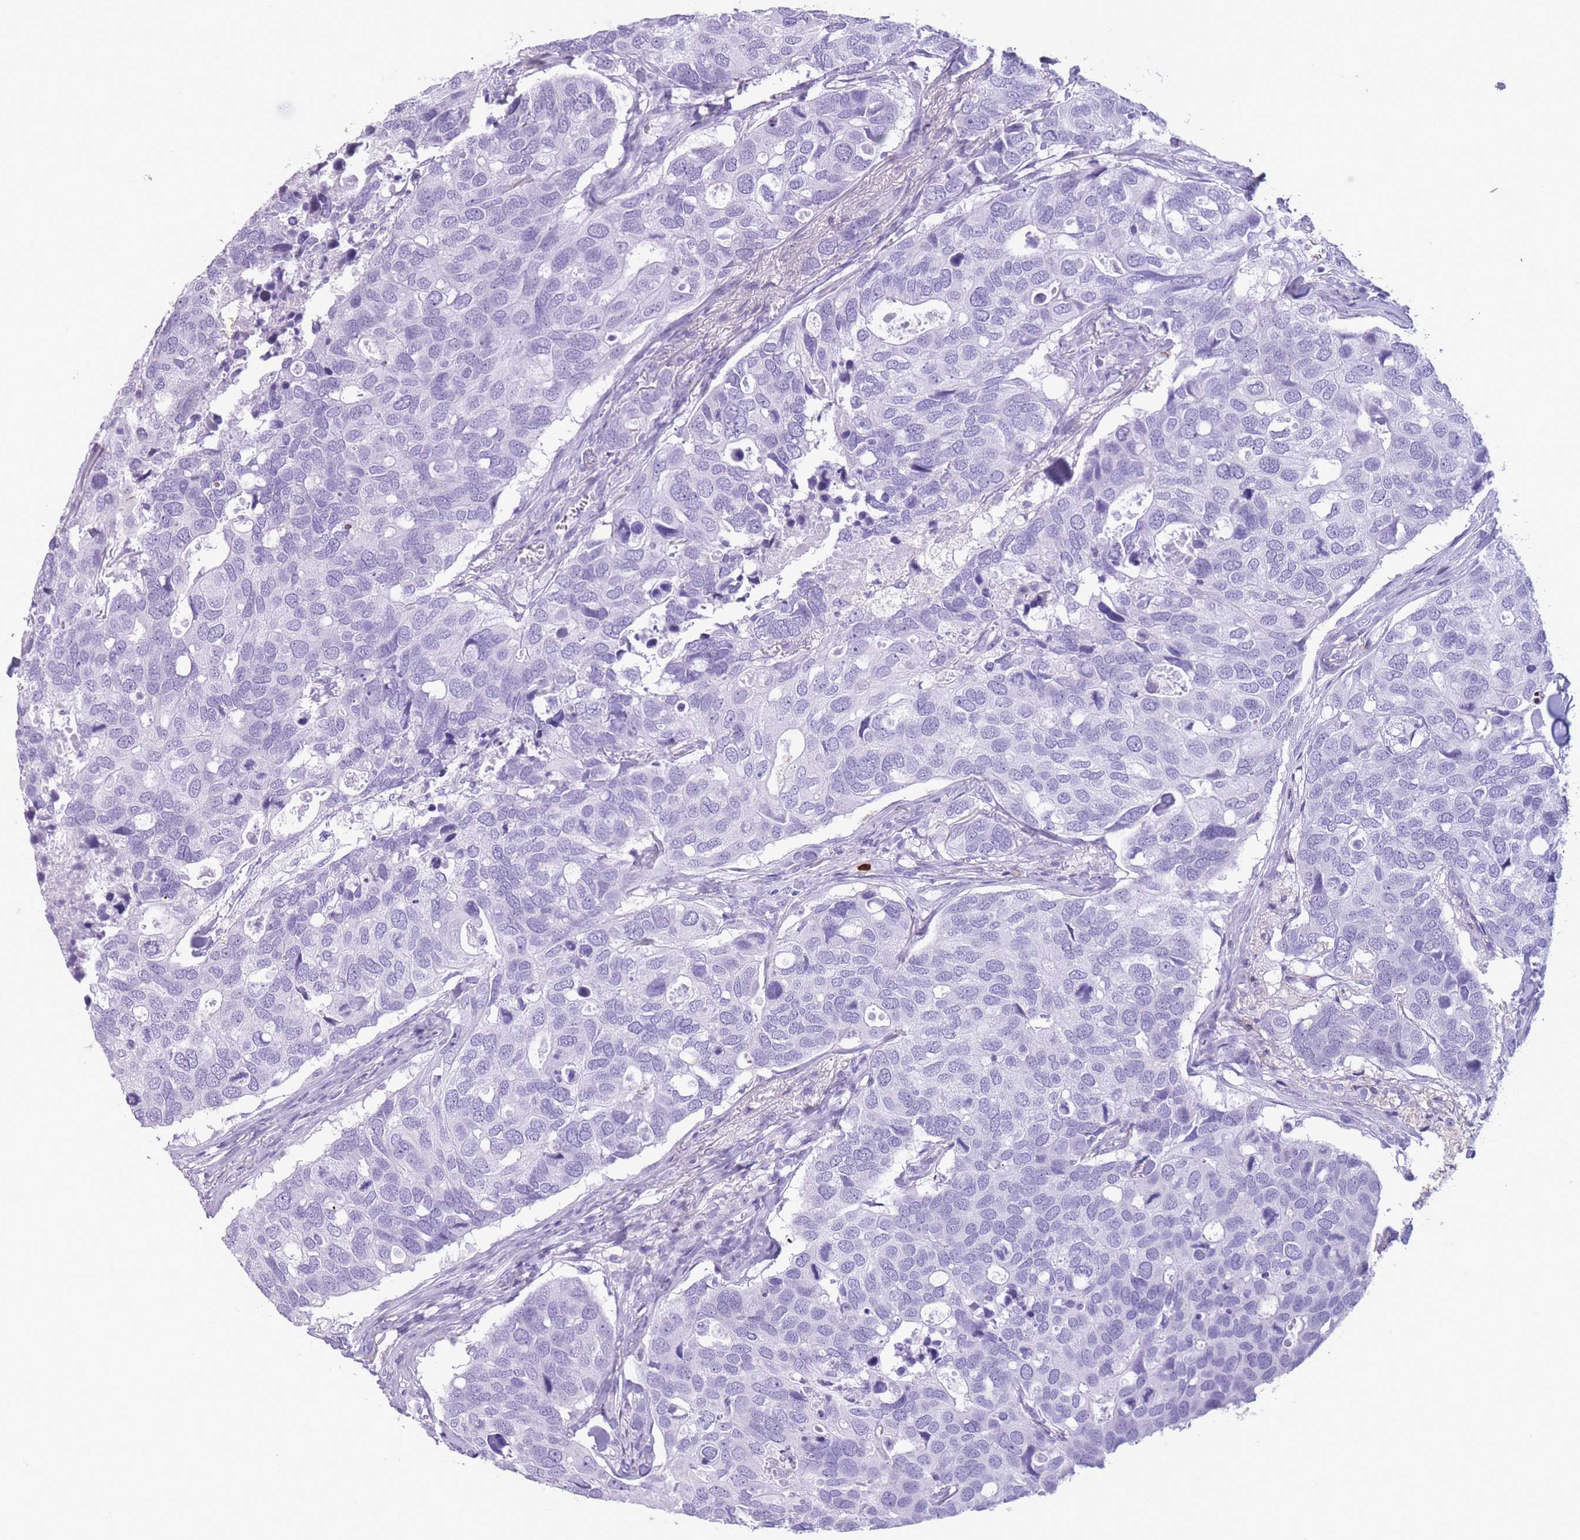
{"staining": {"intensity": "negative", "quantity": "none", "location": "none"}, "tissue": "breast cancer", "cell_type": "Tumor cells", "image_type": "cancer", "snomed": [{"axis": "morphology", "description": "Duct carcinoma"}, {"axis": "topography", "description": "Breast"}], "caption": "Immunohistochemistry (IHC) photomicrograph of human breast cancer (invasive ductal carcinoma) stained for a protein (brown), which shows no staining in tumor cells.", "gene": "OR4F21", "patient": {"sex": "female", "age": 83}}